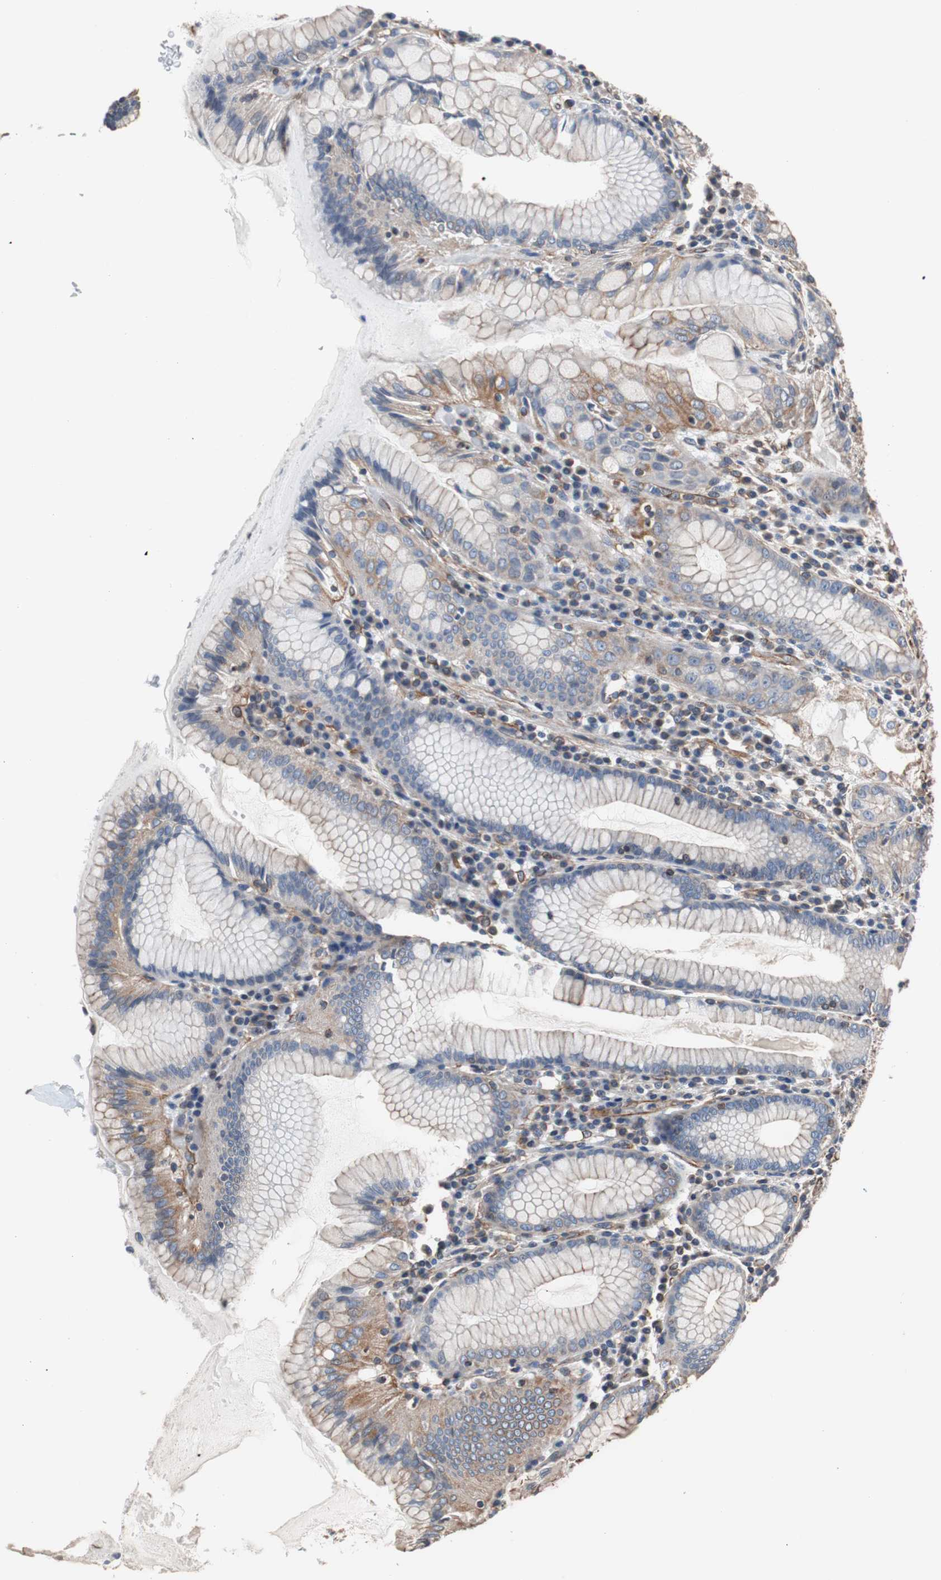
{"staining": {"intensity": "moderate", "quantity": "25%-75%", "location": "cytoplasmic/membranous"}, "tissue": "stomach", "cell_type": "Glandular cells", "image_type": "normal", "snomed": [{"axis": "morphology", "description": "Normal tissue, NOS"}, {"axis": "topography", "description": "Stomach, lower"}], "caption": "DAB (3,3'-diaminobenzidine) immunohistochemical staining of unremarkable stomach exhibits moderate cytoplasmic/membranous protein expression in approximately 25%-75% of glandular cells. Nuclei are stained in blue.", "gene": "KIF3B", "patient": {"sex": "female", "age": 76}}